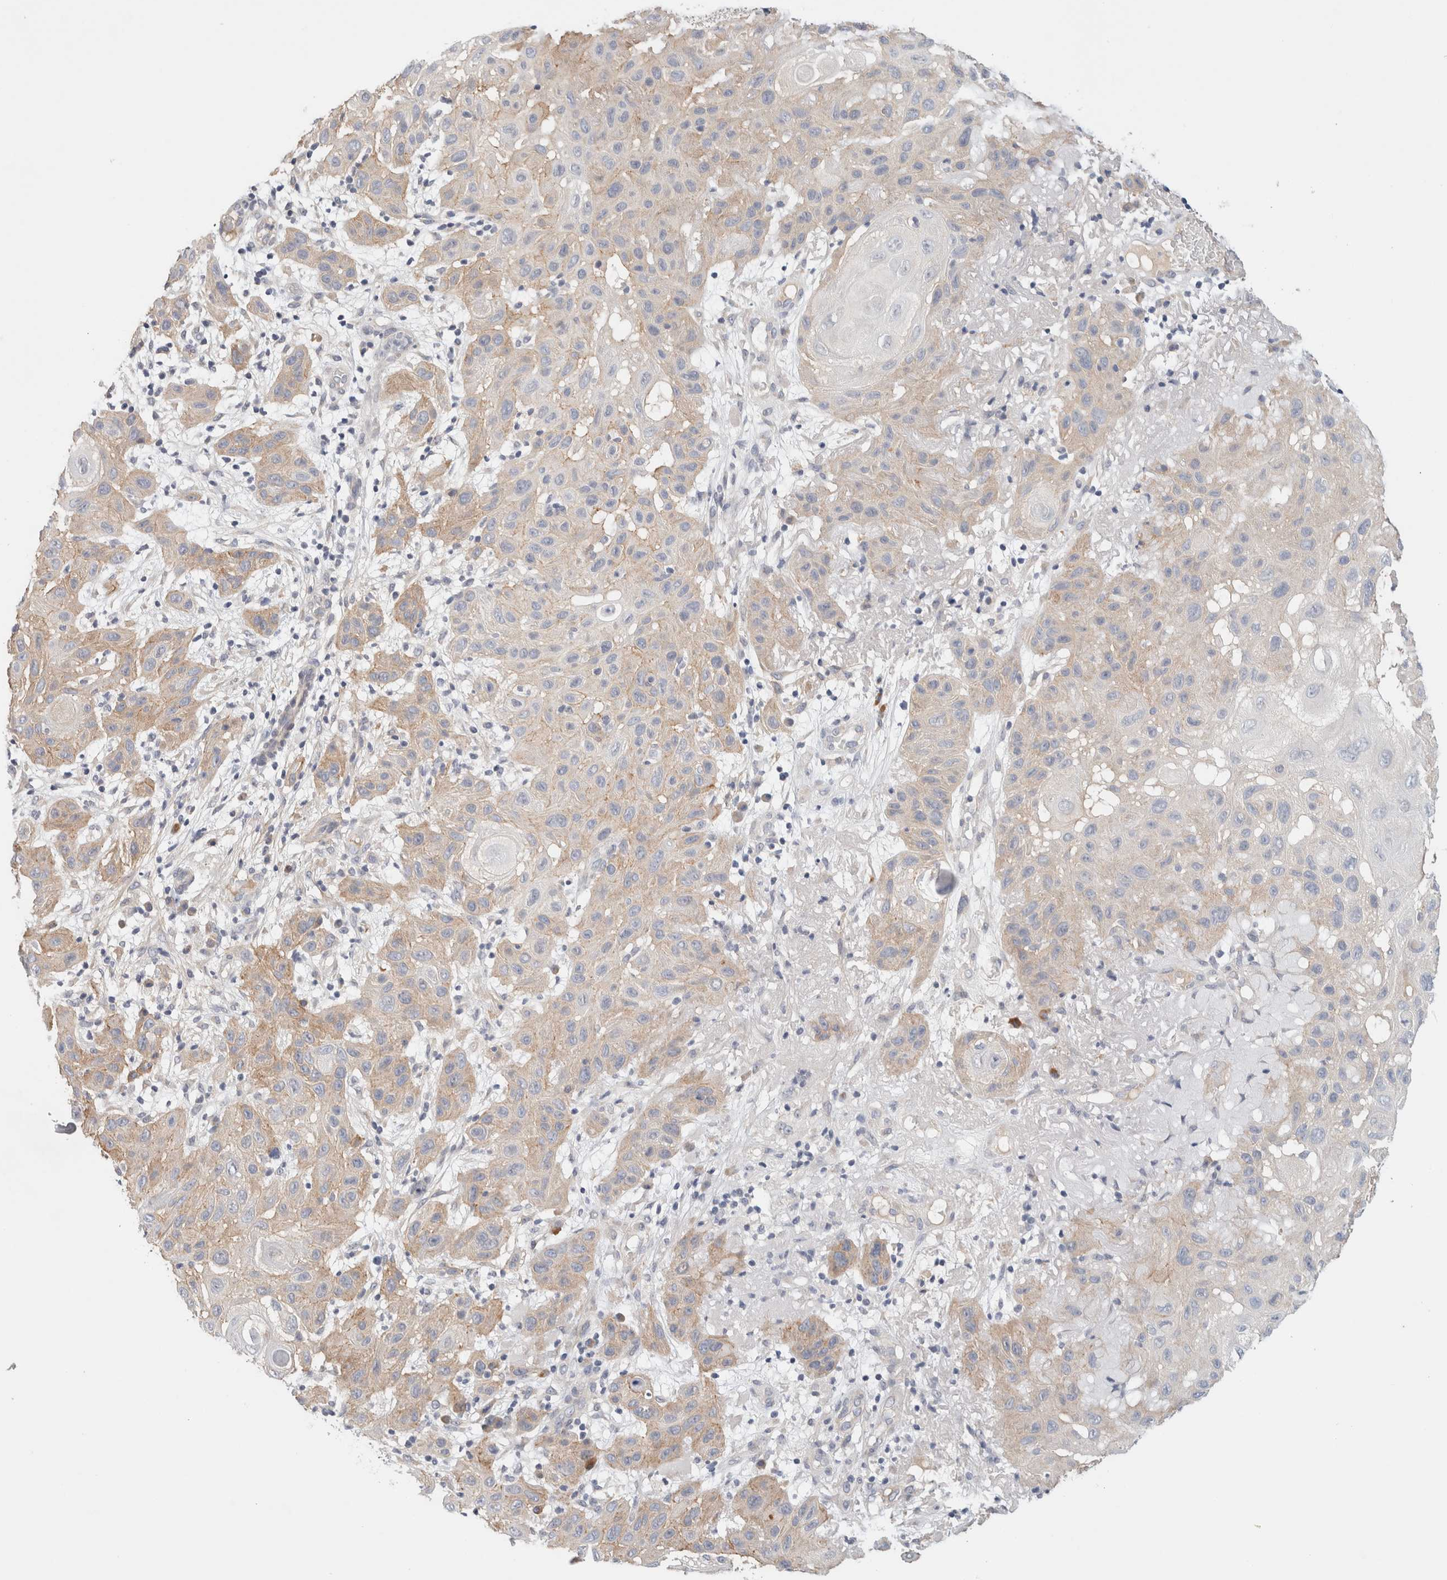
{"staining": {"intensity": "weak", "quantity": "25%-75%", "location": "cytoplasmic/membranous"}, "tissue": "skin cancer", "cell_type": "Tumor cells", "image_type": "cancer", "snomed": [{"axis": "morphology", "description": "Normal tissue, NOS"}, {"axis": "morphology", "description": "Squamous cell carcinoma, NOS"}, {"axis": "topography", "description": "Skin"}], "caption": "Immunohistochemical staining of squamous cell carcinoma (skin) demonstrates low levels of weak cytoplasmic/membranous protein positivity in approximately 25%-75% of tumor cells.", "gene": "SPRTN", "patient": {"sex": "female", "age": 96}}